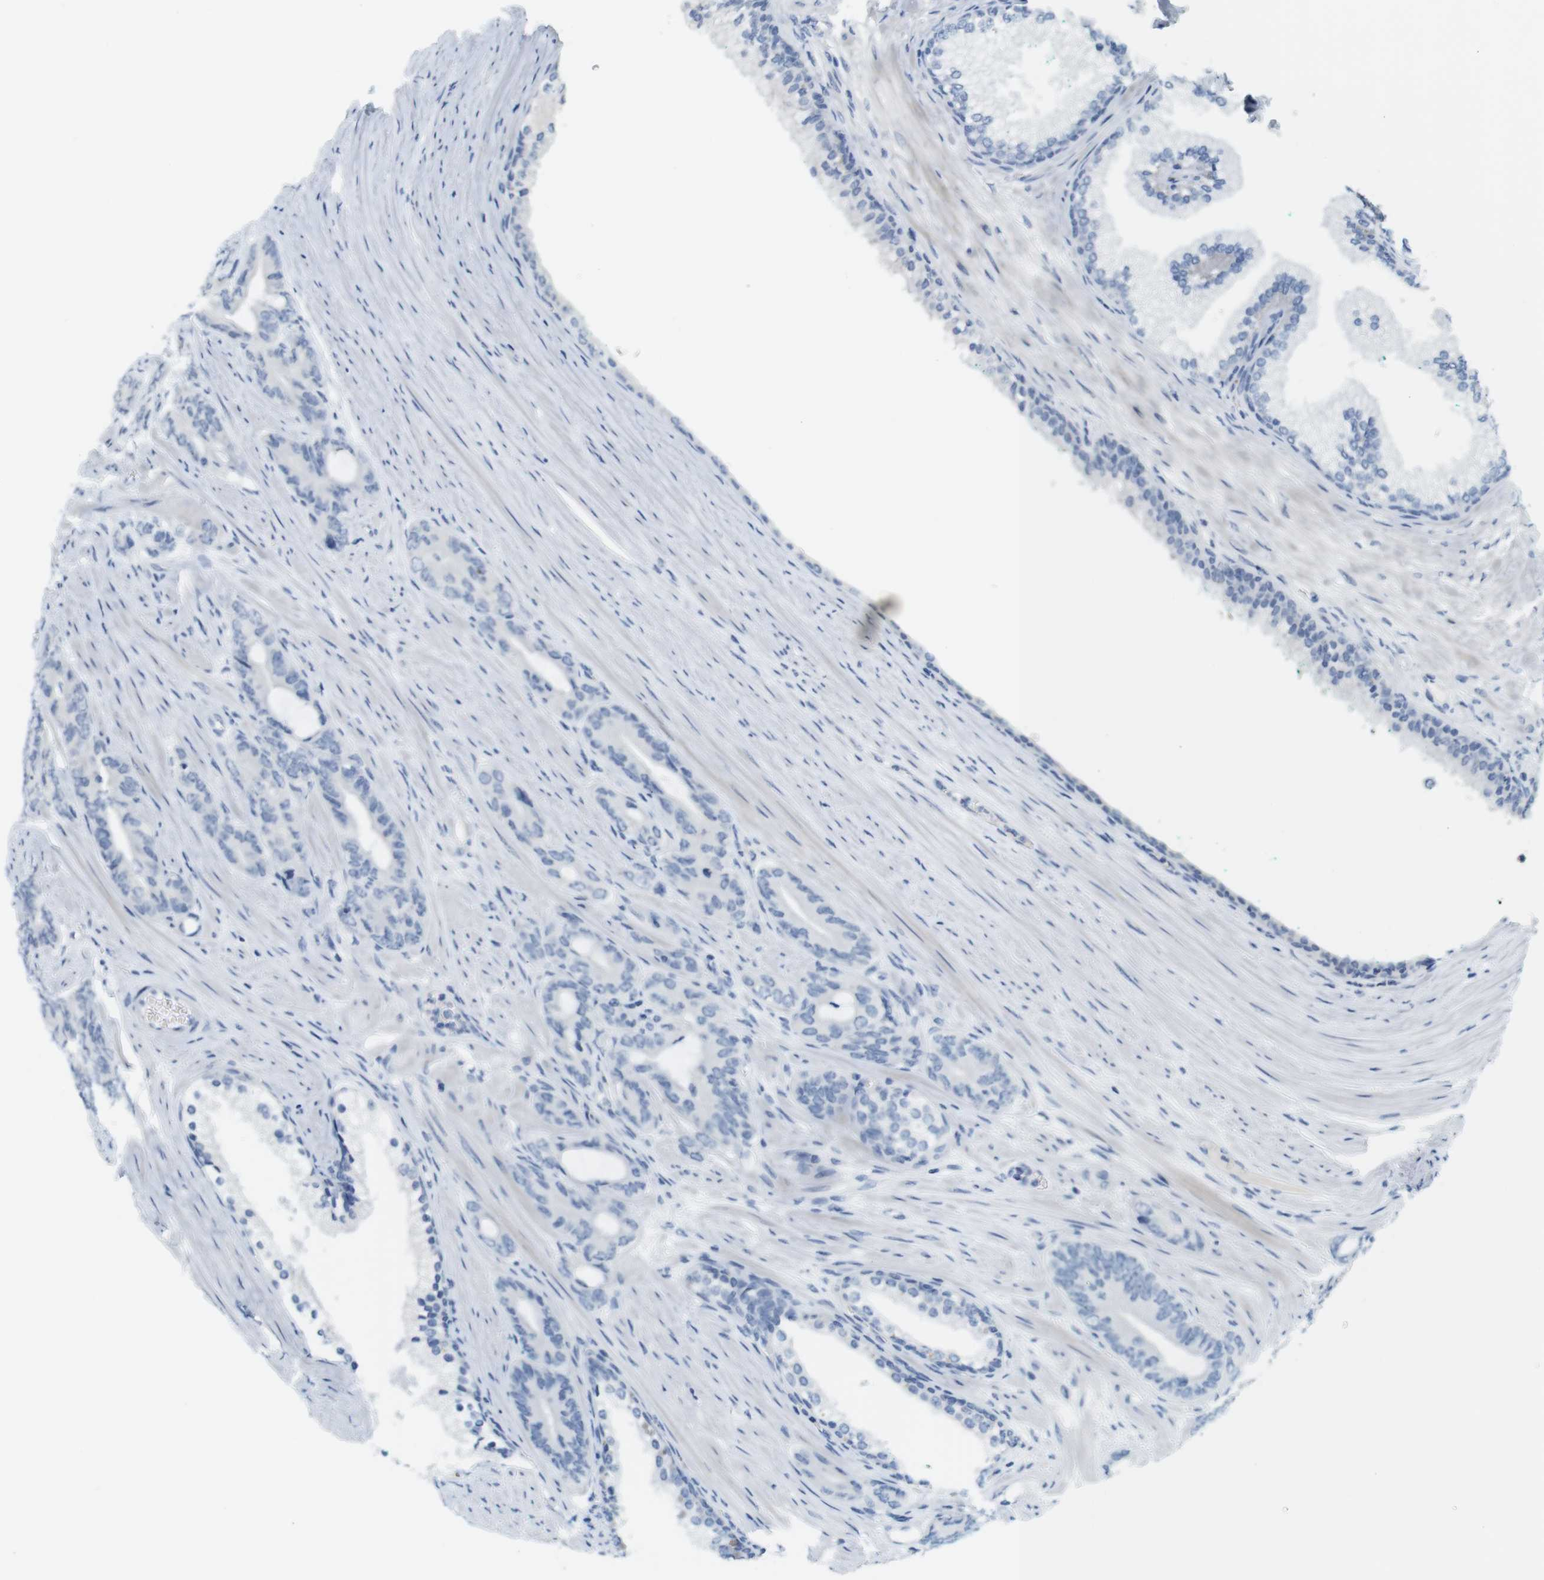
{"staining": {"intensity": "negative", "quantity": "none", "location": "none"}, "tissue": "prostate cancer", "cell_type": "Tumor cells", "image_type": "cancer", "snomed": [{"axis": "morphology", "description": "Adenocarcinoma, Low grade"}, {"axis": "topography", "description": "Prostate"}], "caption": "IHC of low-grade adenocarcinoma (prostate) shows no positivity in tumor cells.", "gene": "CREB3L2", "patient": {"sex": "male", "age": 63}}